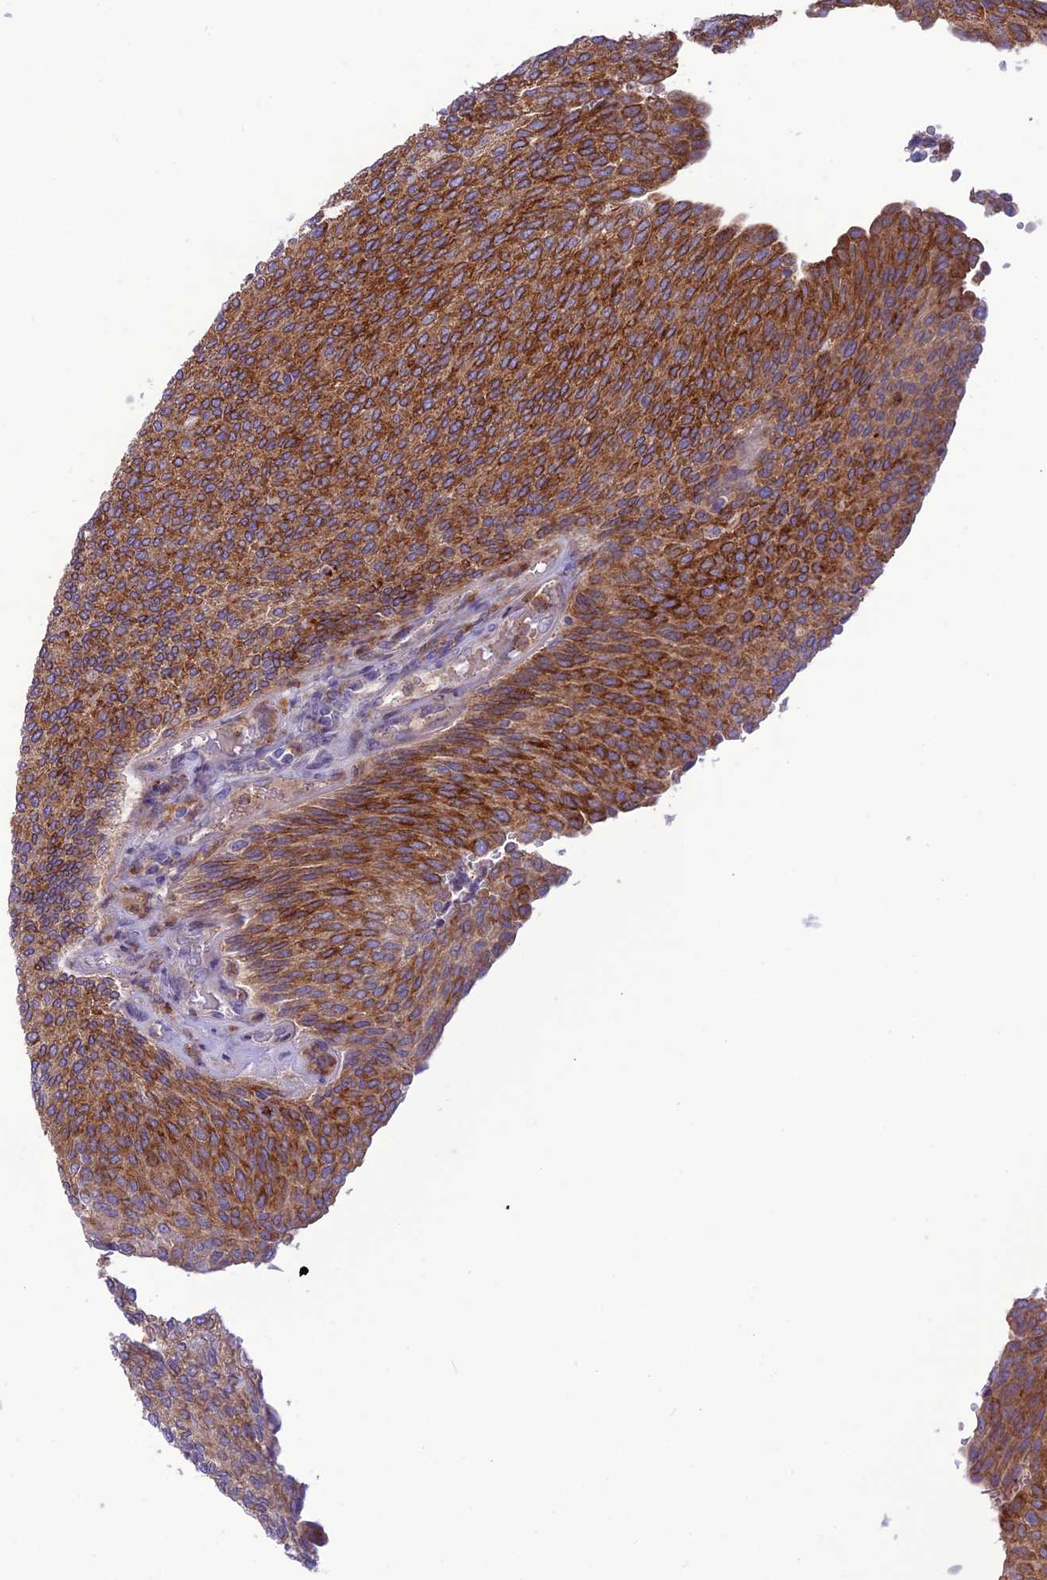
{"staining": {"intensity": "strong", "quantity": ">75%", "location": "cytoplasmic/membranous"}, "tissue": "urothelial cancer", "cell_type": "Tumor cells", "image_type": "cancer", "snomed": [{"axis": "morphology", "description": "Urothelial carcinoma, Low grade"}, {"axis": "topography", "description": "Urinary bladder"}], "caption": "Tumor cells demonstrate high levels of strong cytoplasmic/membranous positivity in about >75% of cells in human urothelial carcinoma (low-grade).", "gene": "JMY", "patient": {"sex": "female", "age": 79}}